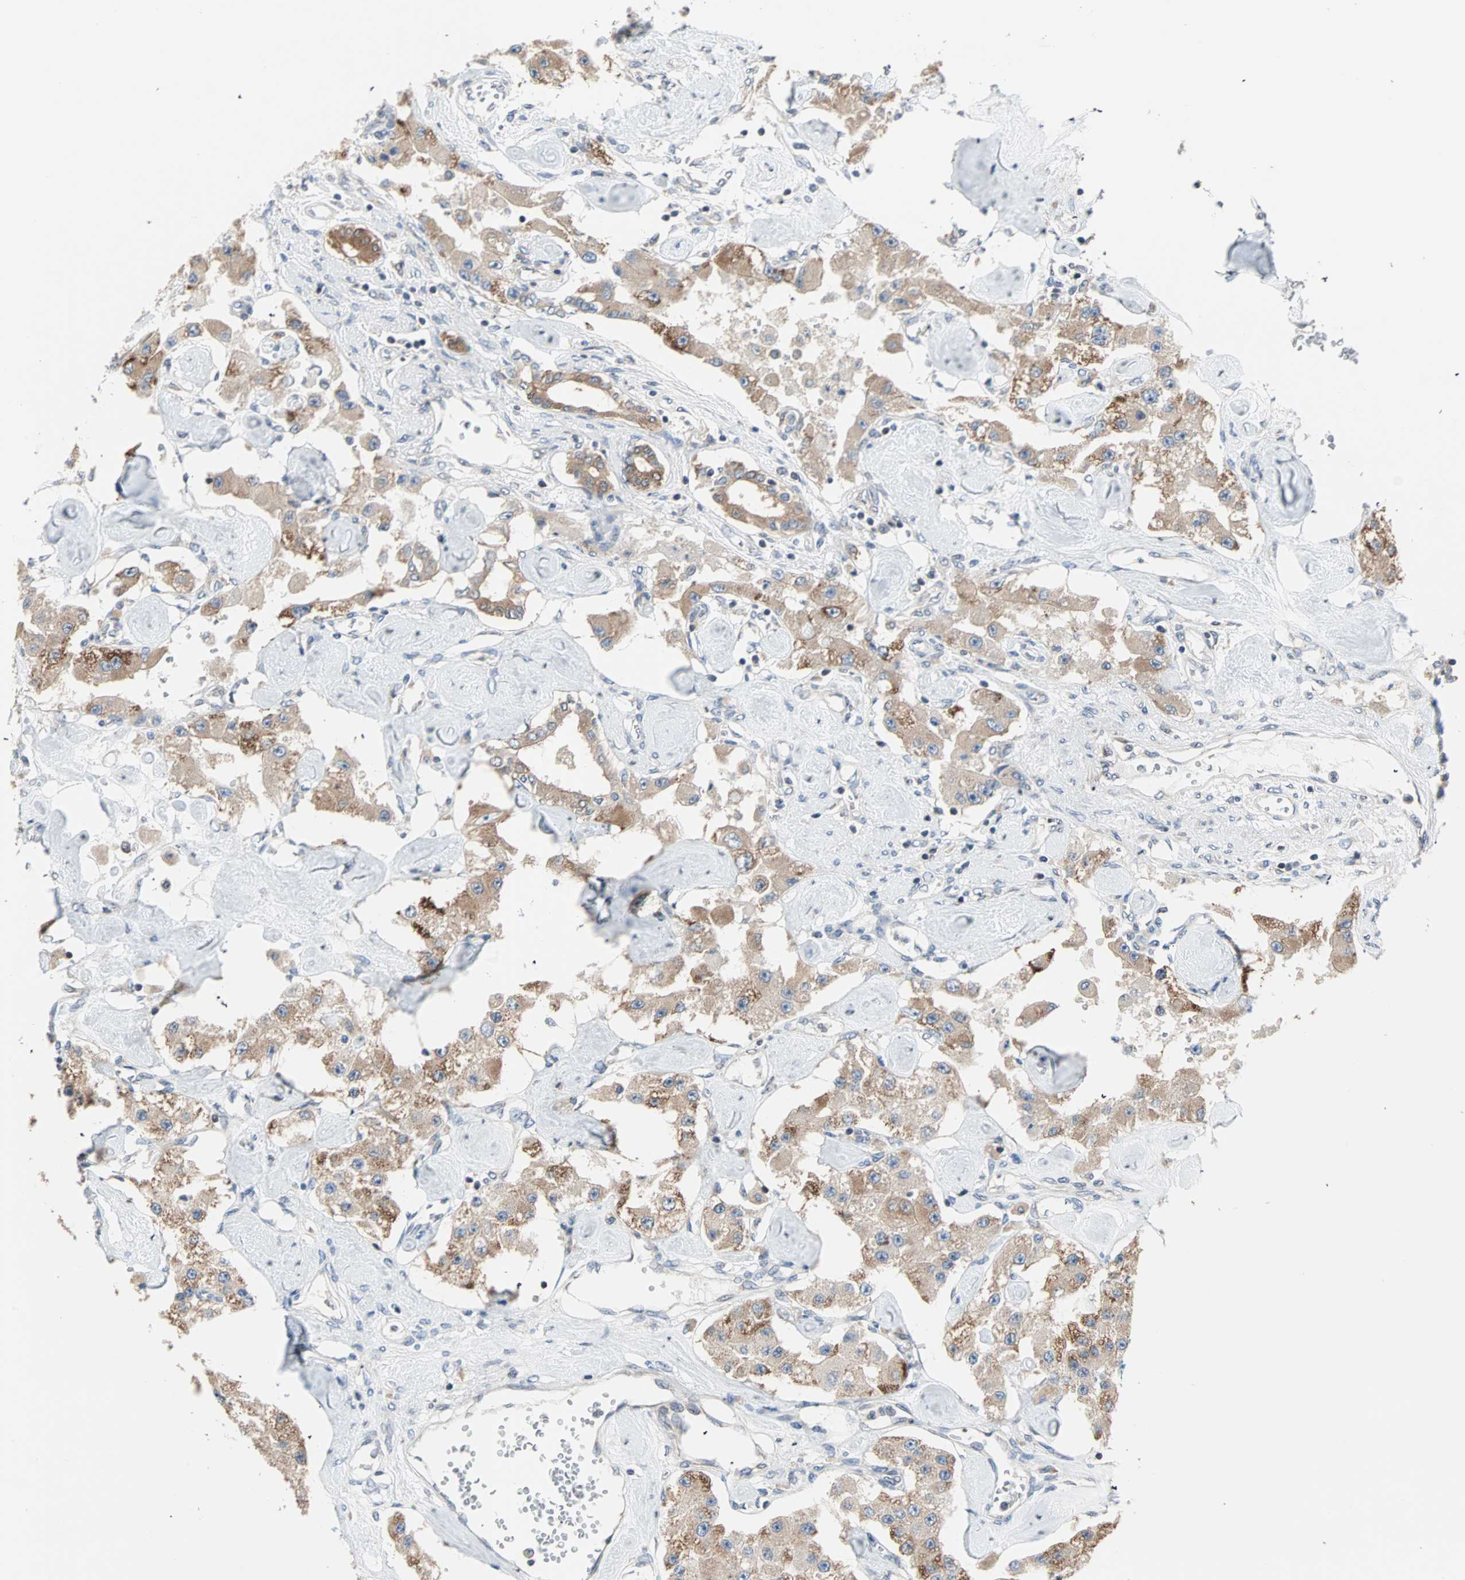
{"staining": {"intensity": "moderate", "quantity": ">75%", "location": "cytoplasmic/membranous"}, "tissue": "carcinoid", "cell_type": "Tumor cells", "image_type": "cancer", "snomed": [{"axis": "morphology", "description": "Carcinoid, malignant, NOS"}, {"axis": "topography", "description": "Pancreas"}], "caption": "Tumor cells exhibit medium levels of moderate cytoplasmic/membranous expression in approximately >75% of cells in human carcinoid (malignant).", "gene": "SAR1A", "patient": {"sex": "male", "age": 41}}